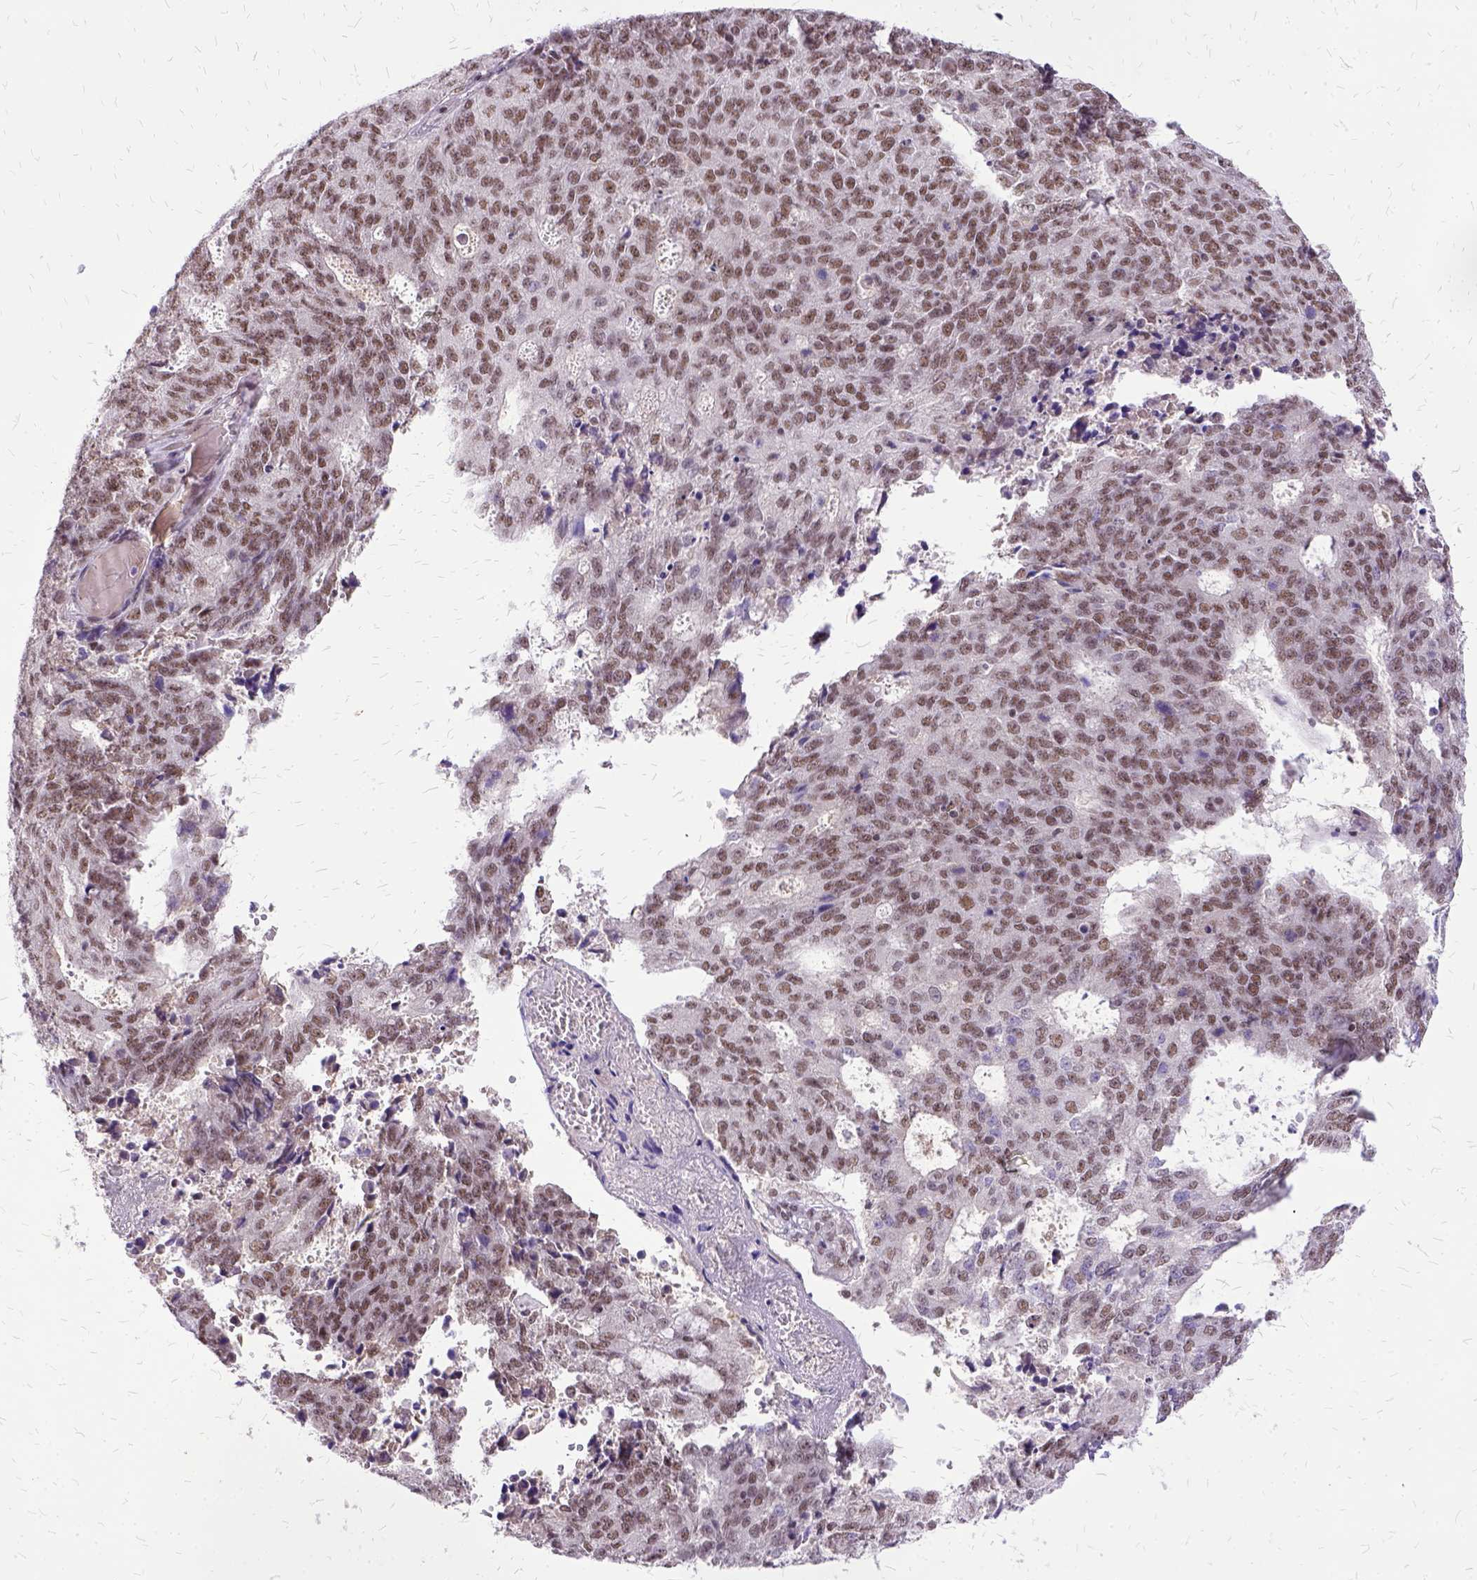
{"staining": {"intensity": "moderate", "quantity": ">75%", "location": "nuclear"}, "tissue": "endometrial cancer", "cell_type": "Tumor cells", "image_type": "cancer", "snomed": [{"axis": "morphology", "description": "Adenocarcinoma, NOS"}, {"axis": "topography", "description": "Endometrium"}], "caption": "Protein staining of endometrial adenocarcinoma tissue exhibits moderate nuclear positivity in about >75% of tumor cells.", "gene": "SETD1A", "patient": {"sex": "female", "age": 82}}